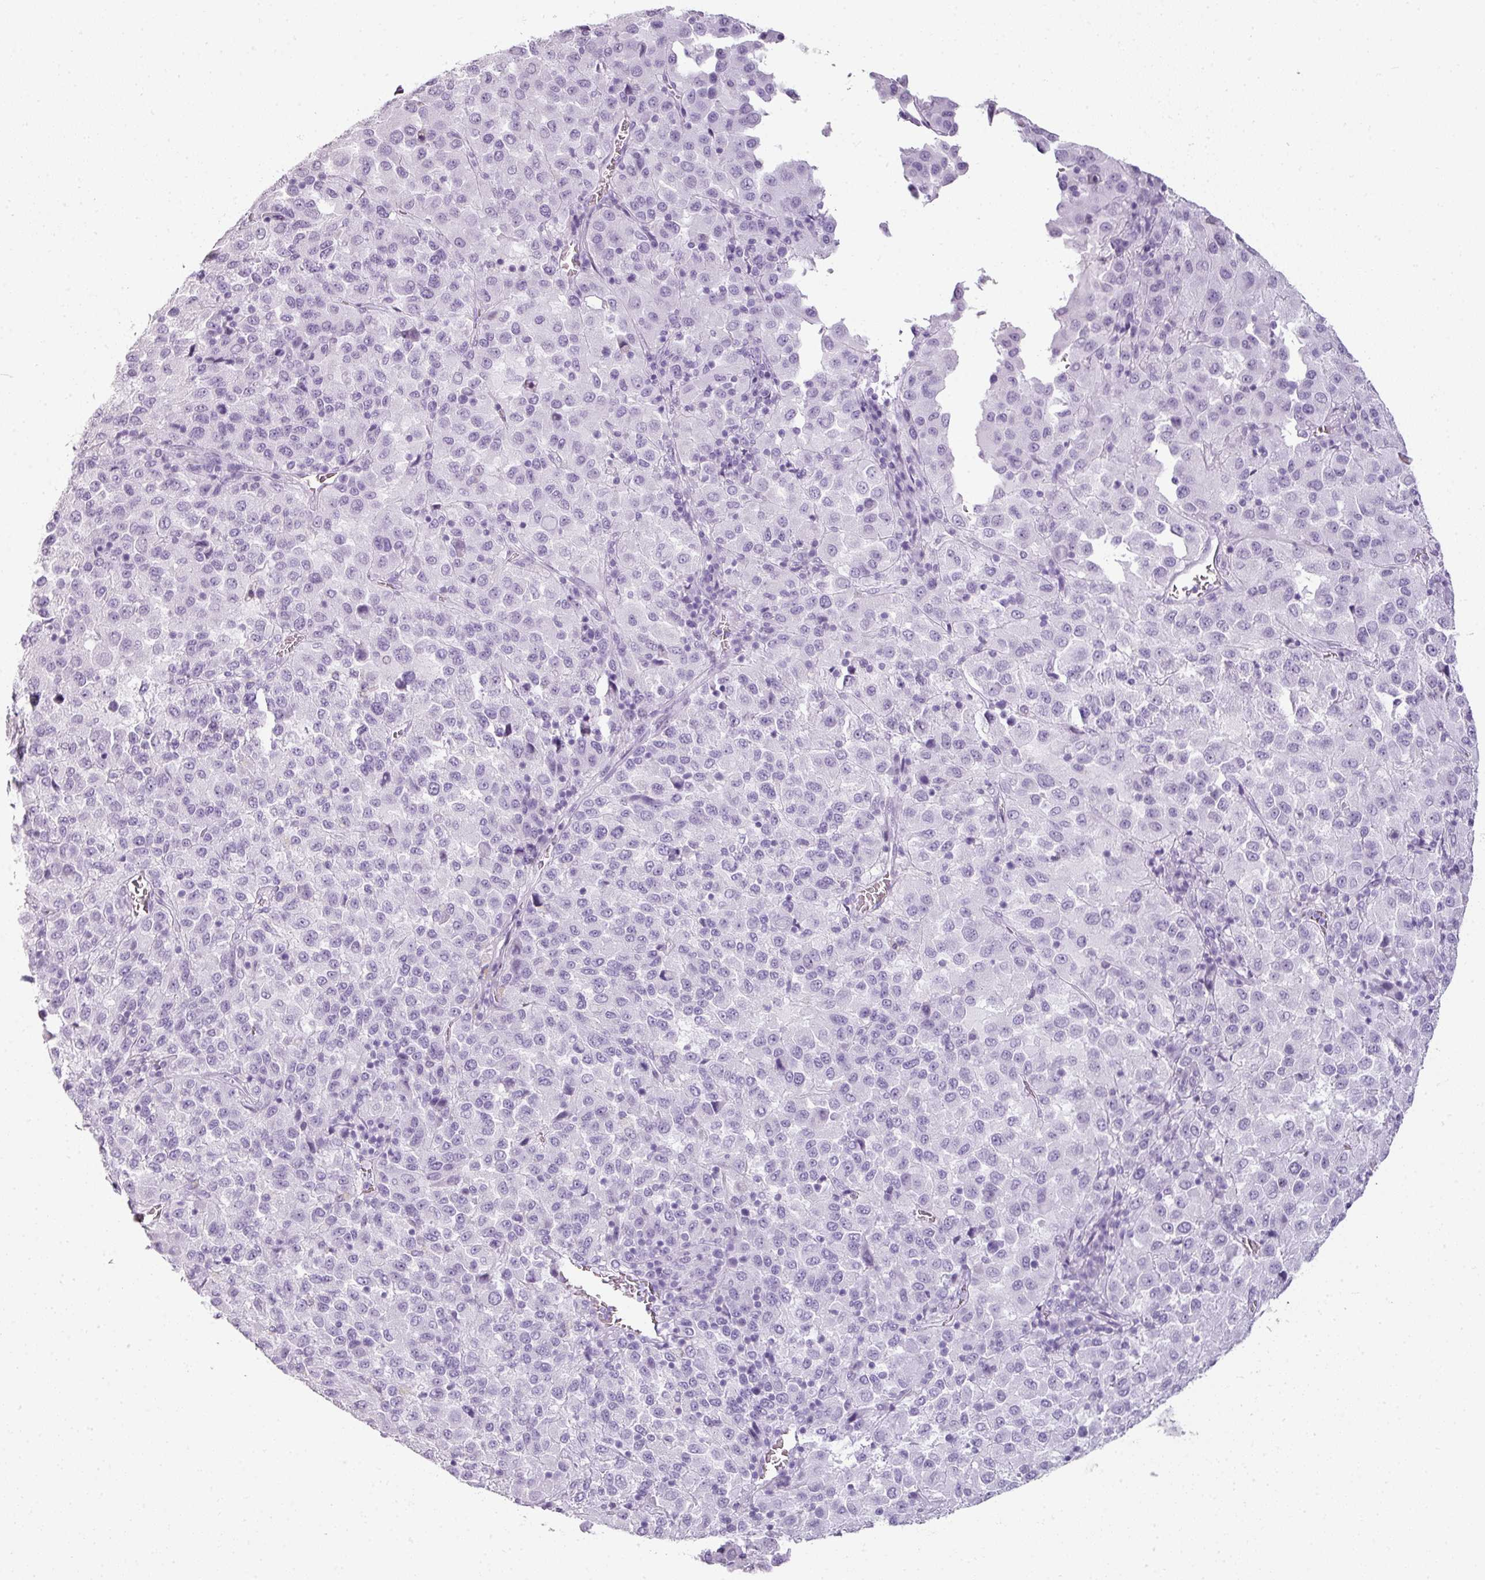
{"staining": {"intensity": "negative", "quantity": "none", "location": "none"}, "tissue": "melanoma", "cell_type": "Tumor cells", "image_type": "cancer", "snomed": [{"axis": "morphology", "description": "Malignant melanoma, Metastatic site"}, {"axis": "topography", "description": "Lung"}], "caption": "High power microscopy micrograph of an immunohistochemistry (IHC) histopathology image of malignant melanoma (metastatic site), revealing no significant expression in tumor cells.", "gene": "SCT", "patient": {"sex": "male", "age": 64}}